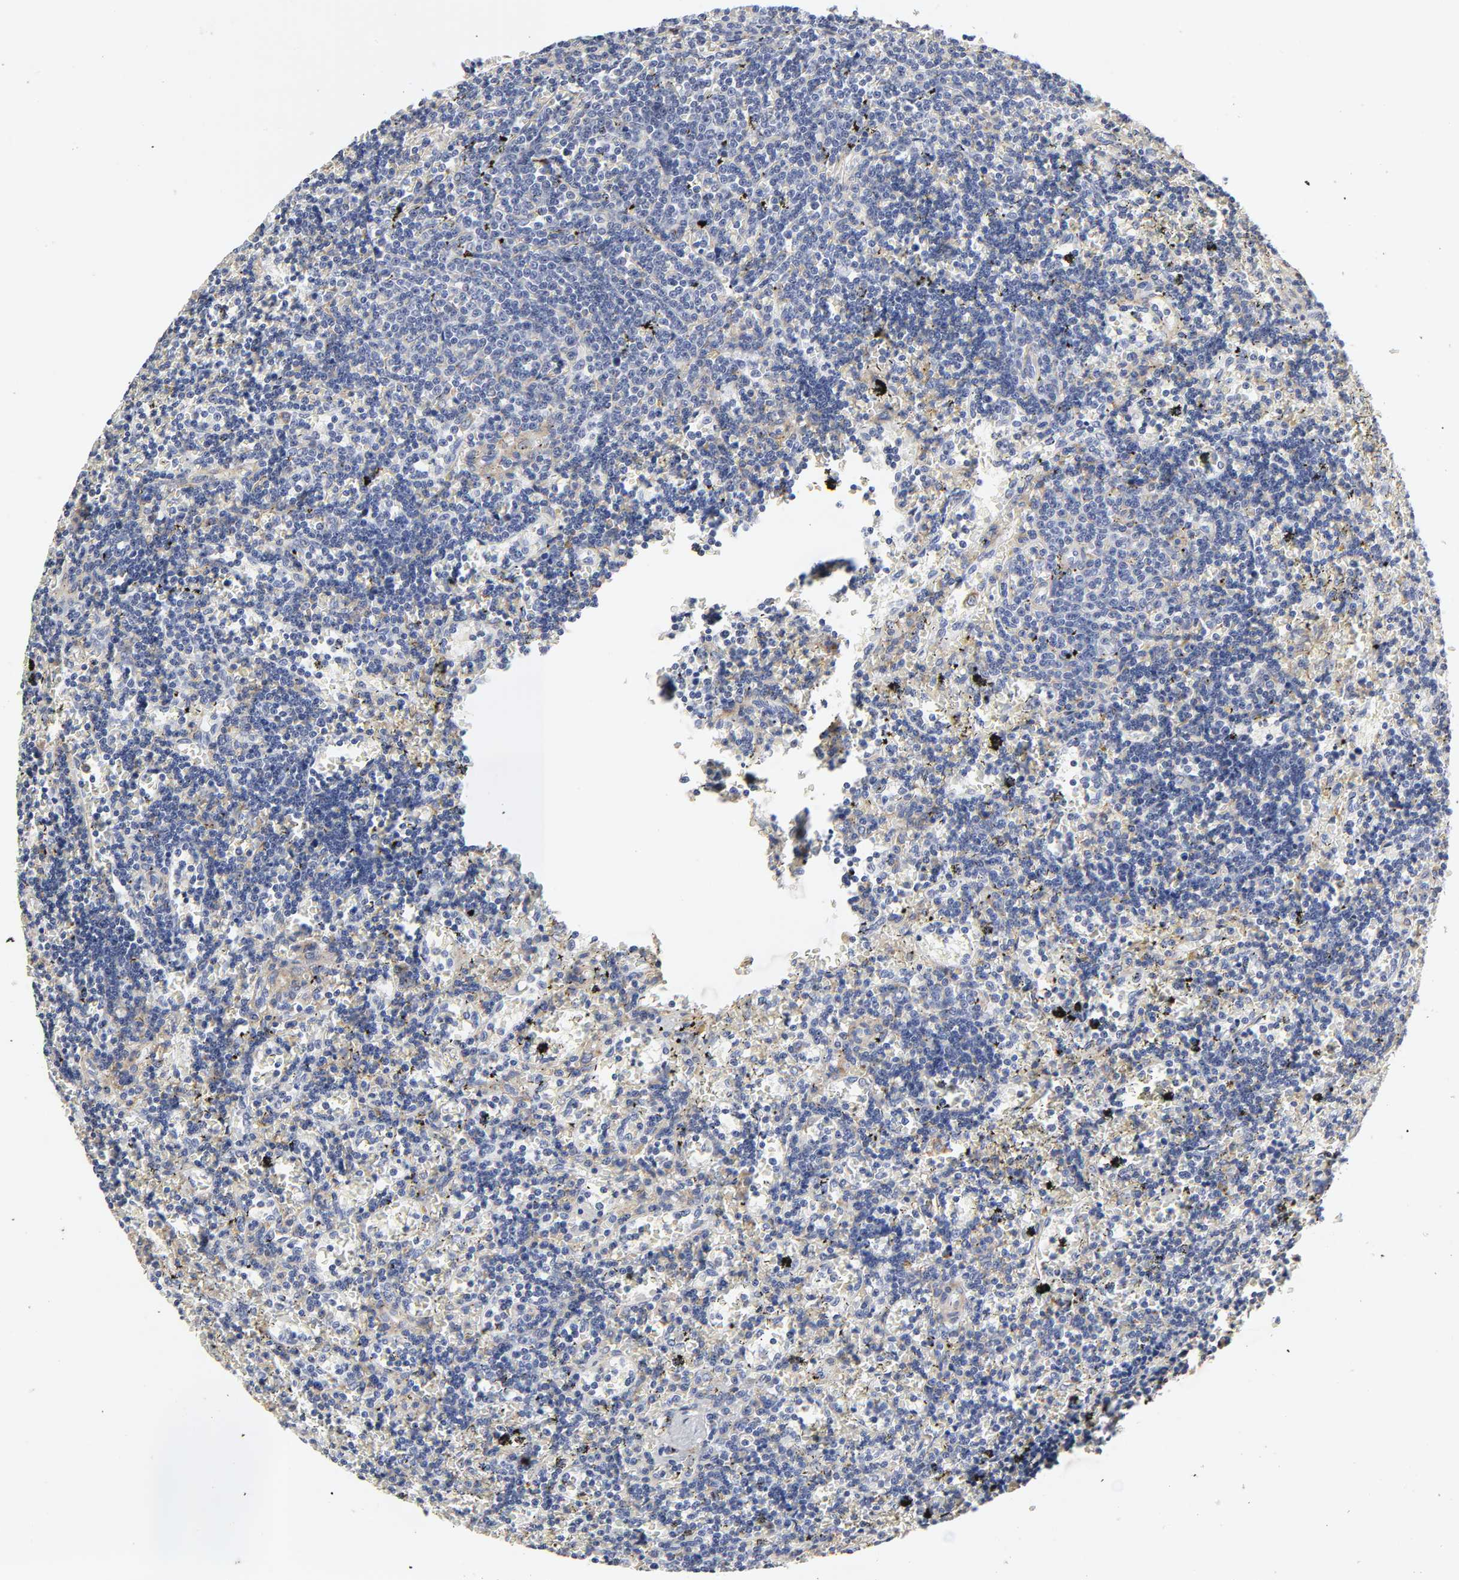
{"staining": {"intensity": "negative", "quantity": "none", "location": "none"}, "tissue": "lymphoma", "cell_type": "Tumor cells", "image_type": "cancer", "snomed": [{"axis": "morphology", "description": "Malignant lymphoma, non-Hodgkin's type, Low grade"}, {"axis": "topography", "description": "Spleen"}], "caption": "Lymphoma was stained to show a protein in brown. There is no significant expression in tumor cells.", "gene": "LRP1", "patient": {"sex": "male", "age": 60}}